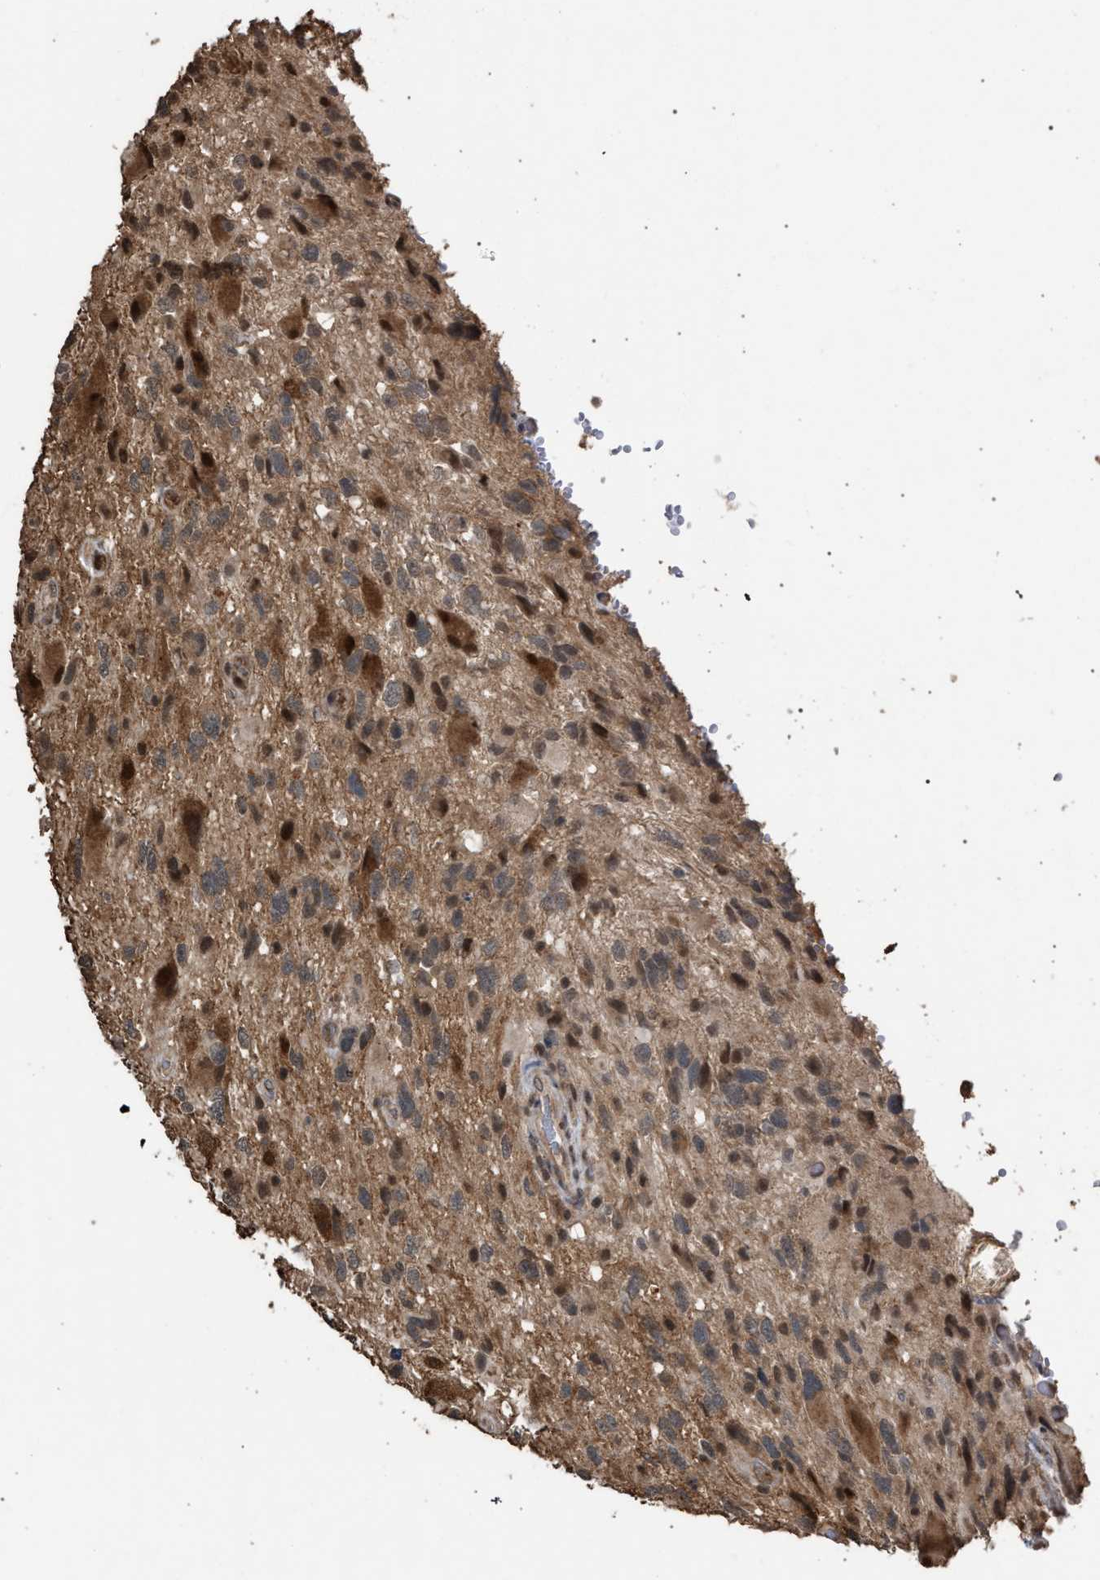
{"staining": {"intensity": "moderate", "quantity": ">75%", "location": "cytoplasmic/membranous"}, "tissue": "glioma", "cell_type": "Tumor cells", "image_type": "cancer", "snomed": [{"axis": "morphology", "description": "Glioma, malignant, High grade"}, {"axis": "topography", "description": "Brain"}], "caption": "Human high-grade glioma (malignant) stained with a brown dye demonstrates moderate cytoplasmic/membranous positive staining in approximately >75% of tumor cells.", "gene": "NAA35", "patient": {"sex": "male", "age": 33}}